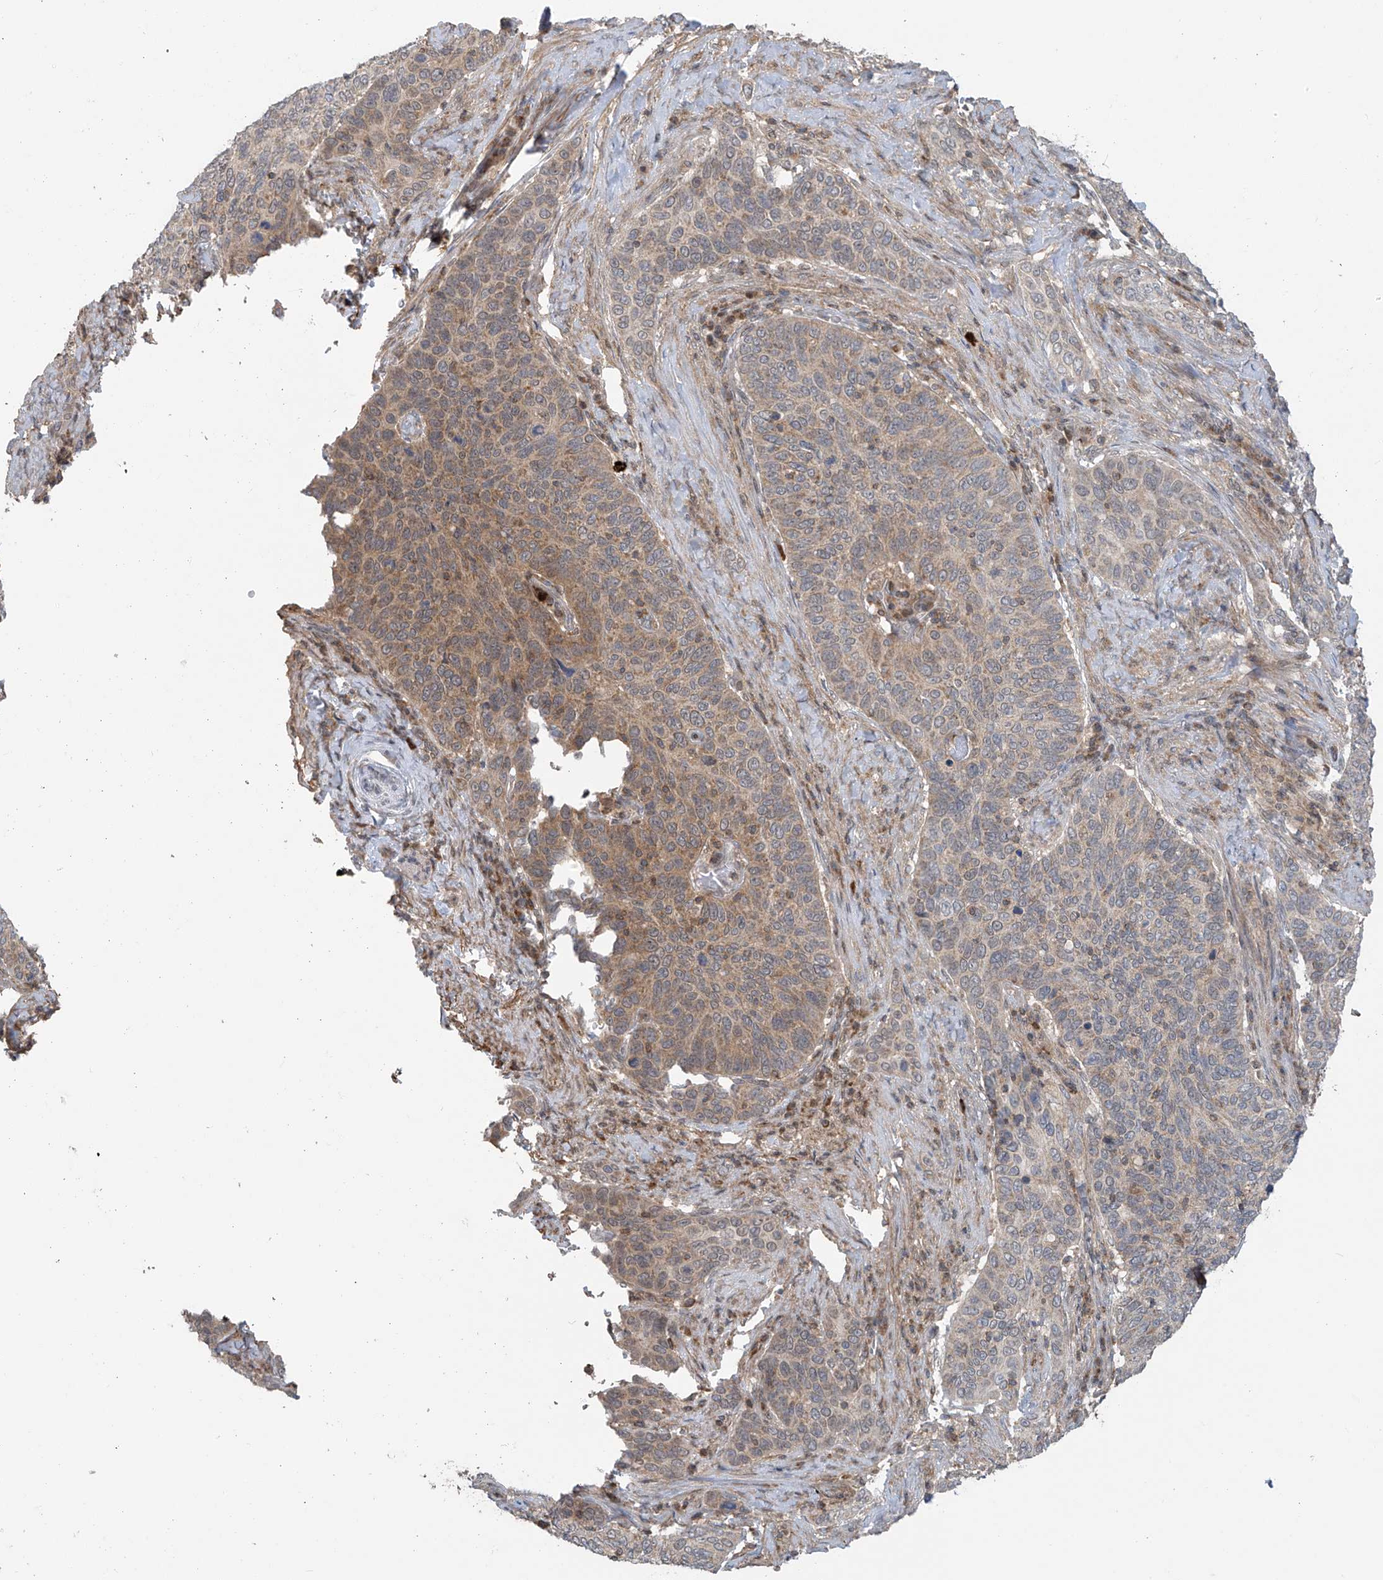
{"staining": {"intensity": "weak", "quantity": "<25%", "location": "cytoplasmic/membranous"}, "tissue": "cervical cancer", "cell_type": "Tumor cells", "image_type": "cancer", "snomed": [{"axis": "morphology", "description": "Squamous cell carcinoma, NOS"}, {"axis": "topography", "description": "Cervix"}], "caption": "Immunohistochemical staining of cervical cancer (squamous cell carcinoma) displays no significant staining in tumor cells.", "gene": "HDDC2", "patient": {"sex": "female", "age": 60}}